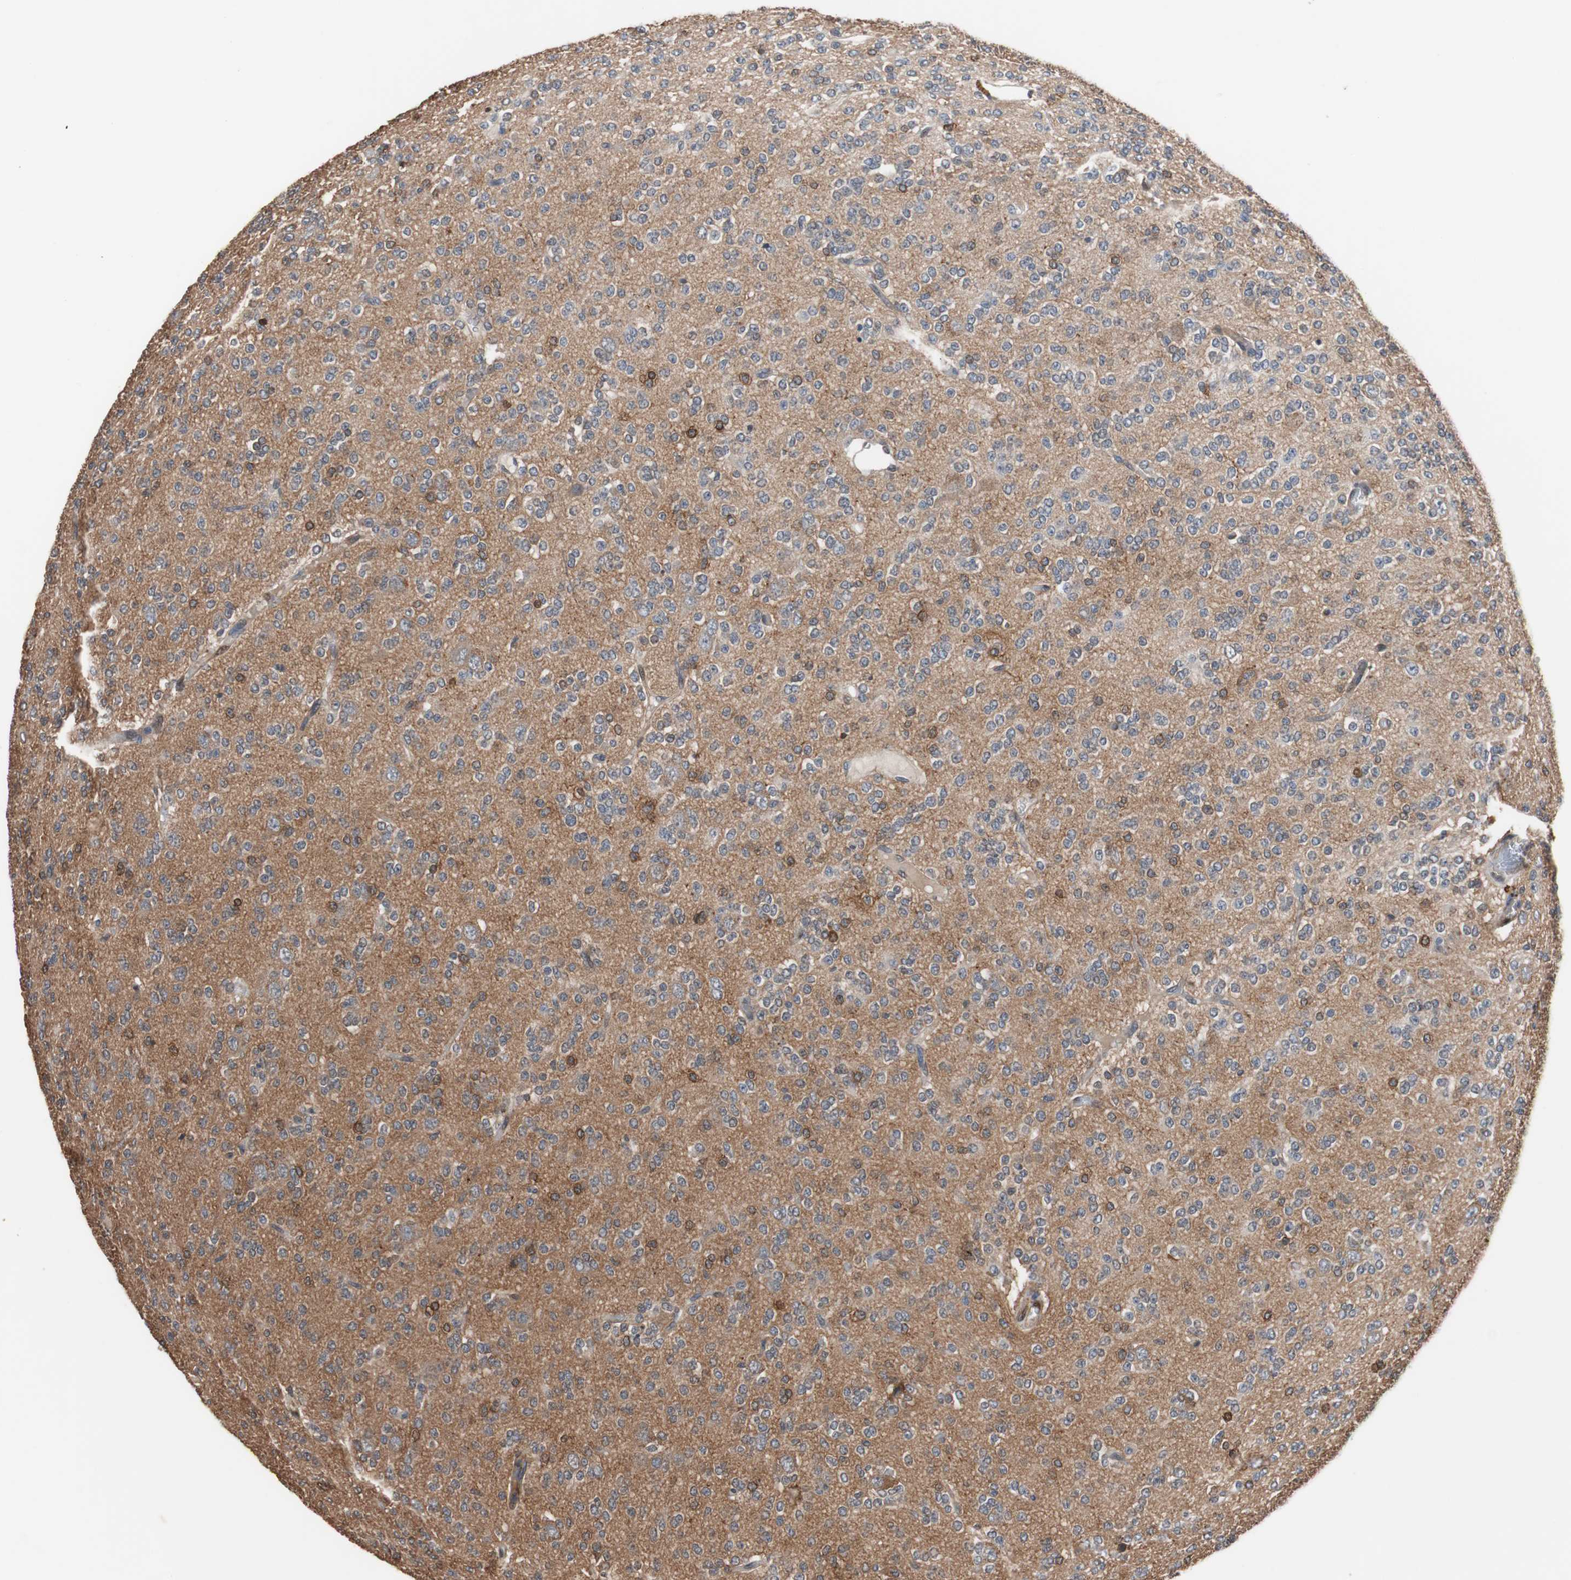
{"staining": {"intensity": "strong", "quantity": "<25%", "location": "cytoplasmic/membranous"}, "tissue": "glioma", "cell_type": "Tumor cells", "image_type": "cancer", "snomed": [{"axis": "morphology", "description": "Glioma, malignant, Low grade"}, {"axis": "topography", "description": "Brain"}], "caption": "Protein staining of malignant low-grade glioma tissue exhibits strong cytoplasmic/membranous staining in about <25% of tumor cells.", "gene": "NDRG1", "patient": {"sex": "male", "age": 38}}